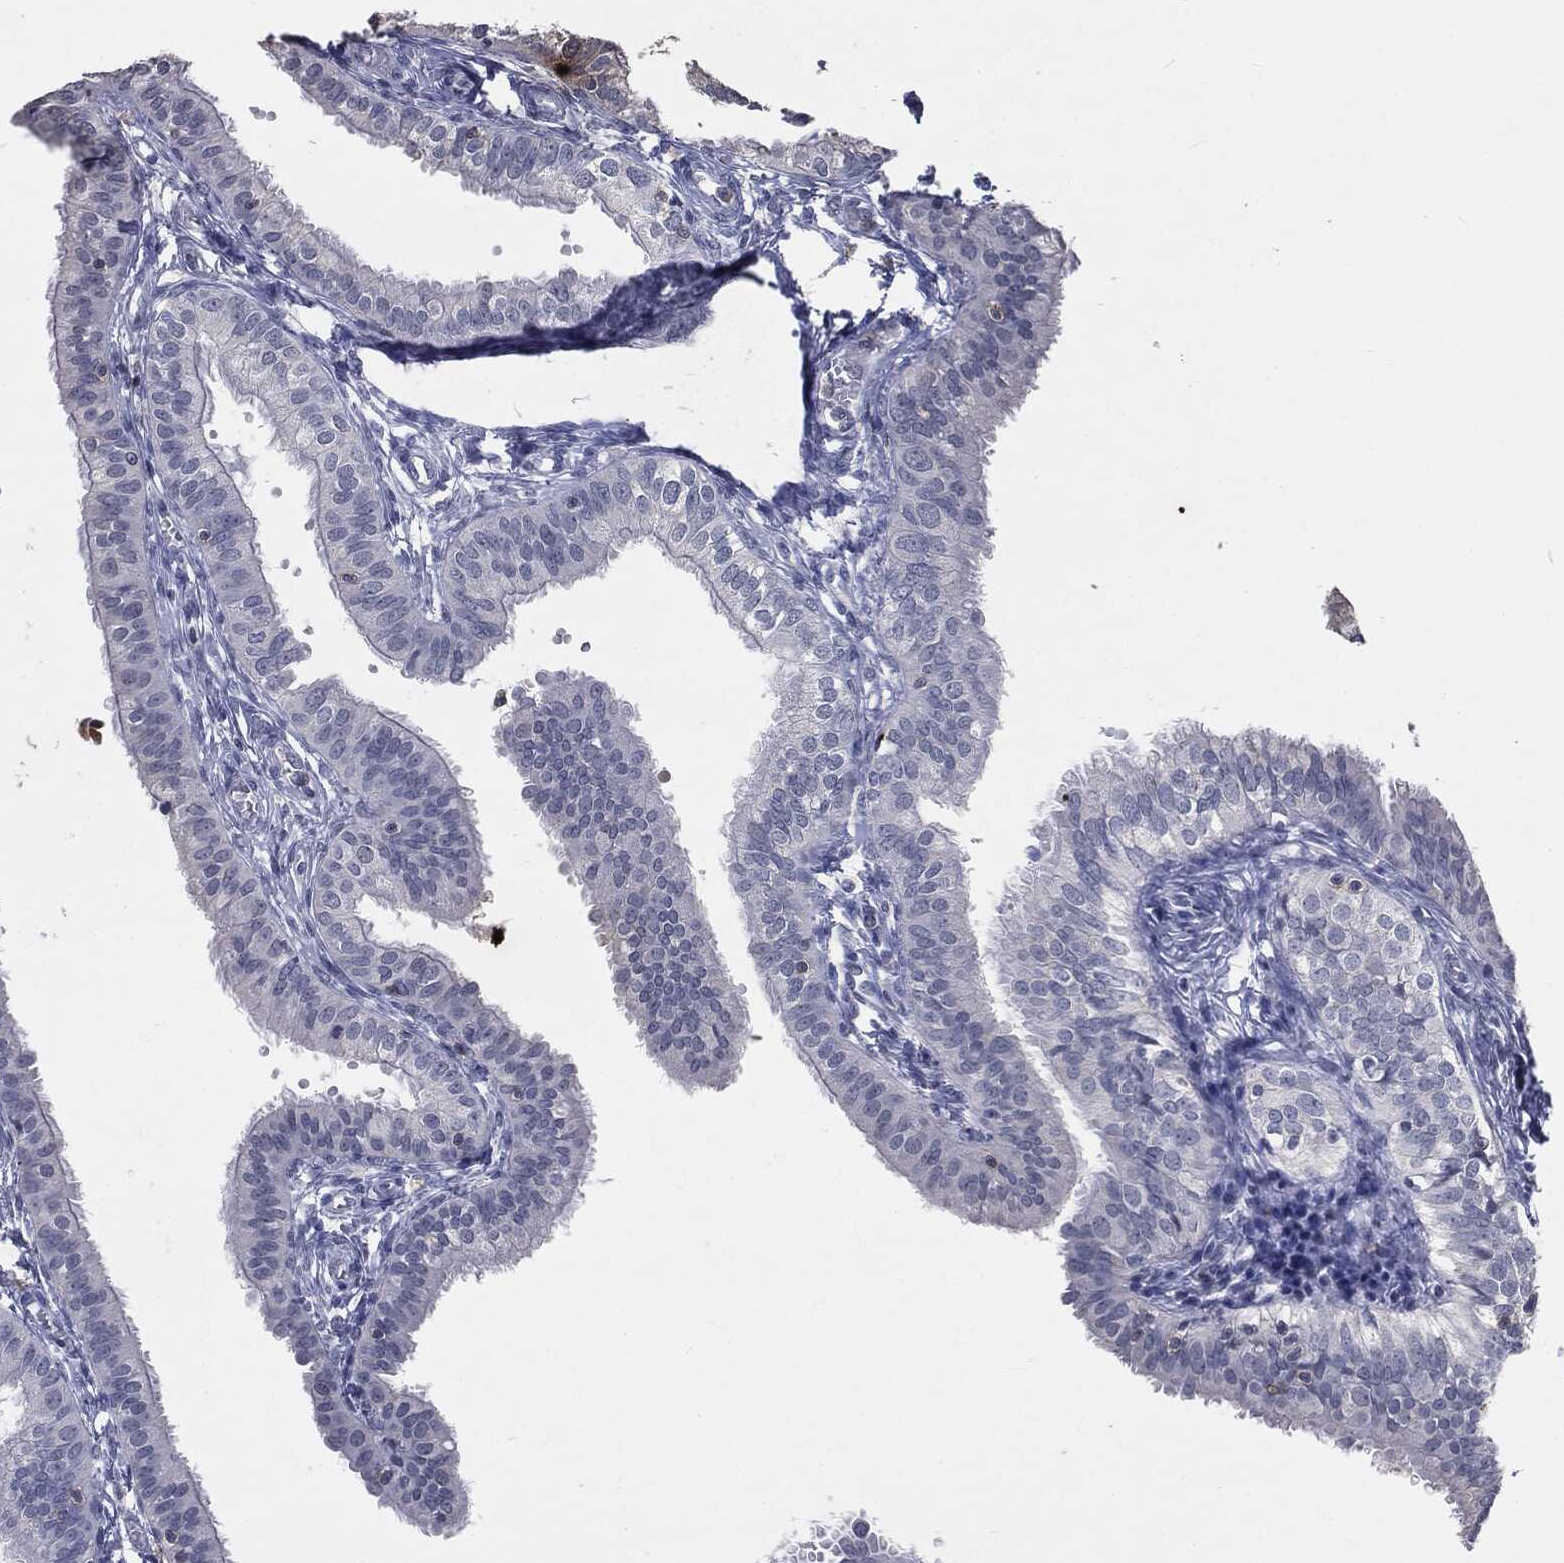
{"staining": {"intensity": "negative", "quantity": "none", "location": "none"}, "tissue": "fallopian tube", "cell_type": "Glandular cells", "image_type": "normal", "snomed": [{"axis": "morphology", "description": "Normal tissue, NOS"}, {"axis": "topography", "description": "Fallopian tube"}, {"axis": "topography", "description": "Ovary"}], "caption": "IHC of benign fallopian tube exhibits no expression in glandular cells.", "gene": "SLC2A2", "patient": {"sex": "female", "age": 49}}